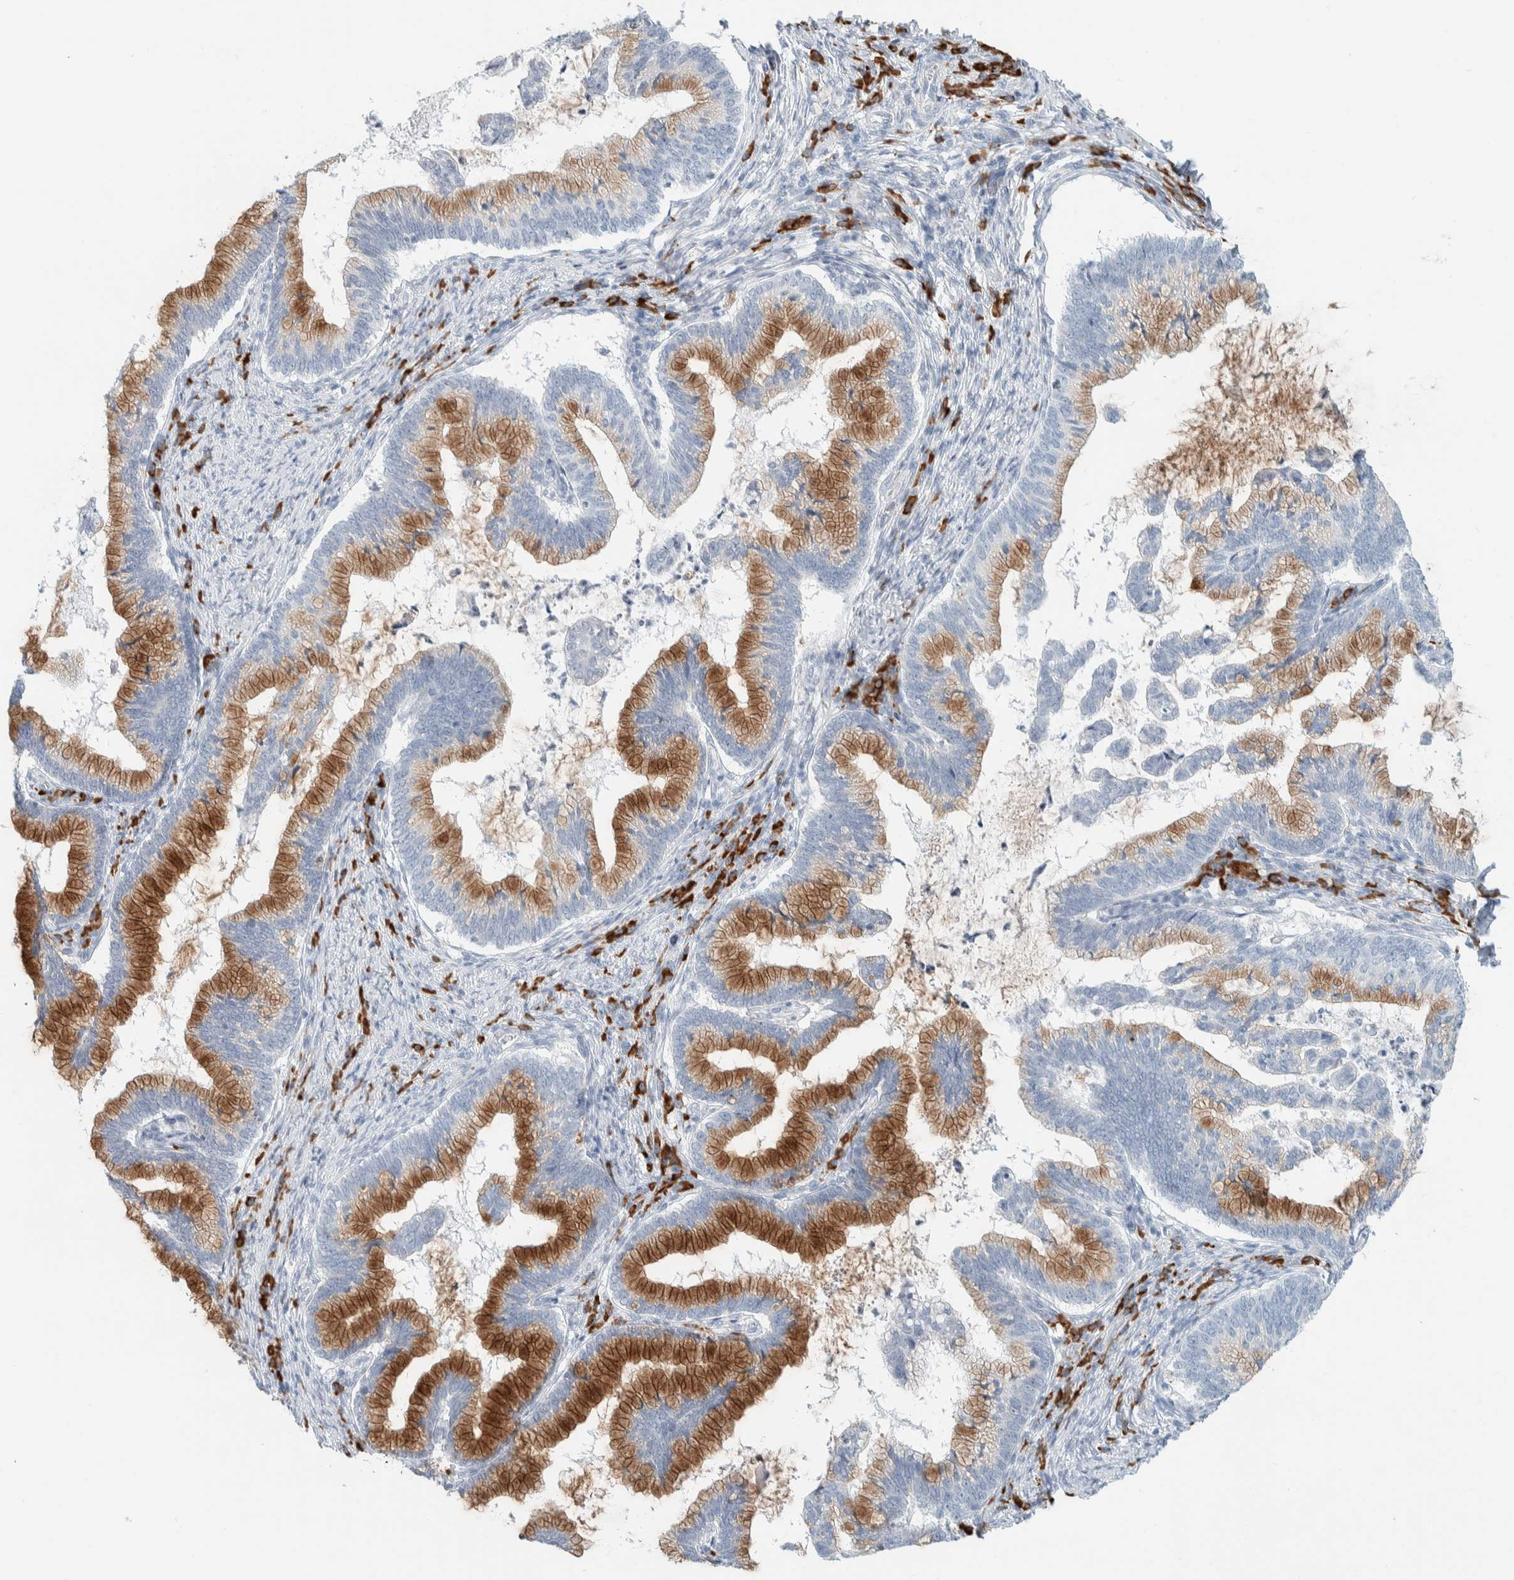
{"staining": {"intensity": "moderate", "quantity": ">75%", "location": "cytoplasmic/membranous"}, "tissue": "cervical cancer", "cell_type": "Tumor cells", "image_type": "cancer", "snomed": [{"axis": "morphology", "description": "Adenocarcinoma, NOS"}, {"axis": "topography", "description": "Cervix"}], "caption": "Immunohistochemistry (IHC) of human cervical cancer (adenocarcinoma) demonstrates medium levels of moderate cytoplasmic/membranous expression in about >75% of tumor cells.", "gene": "ARHGAP27", "patient": {"sex": "female", "age": 36}}